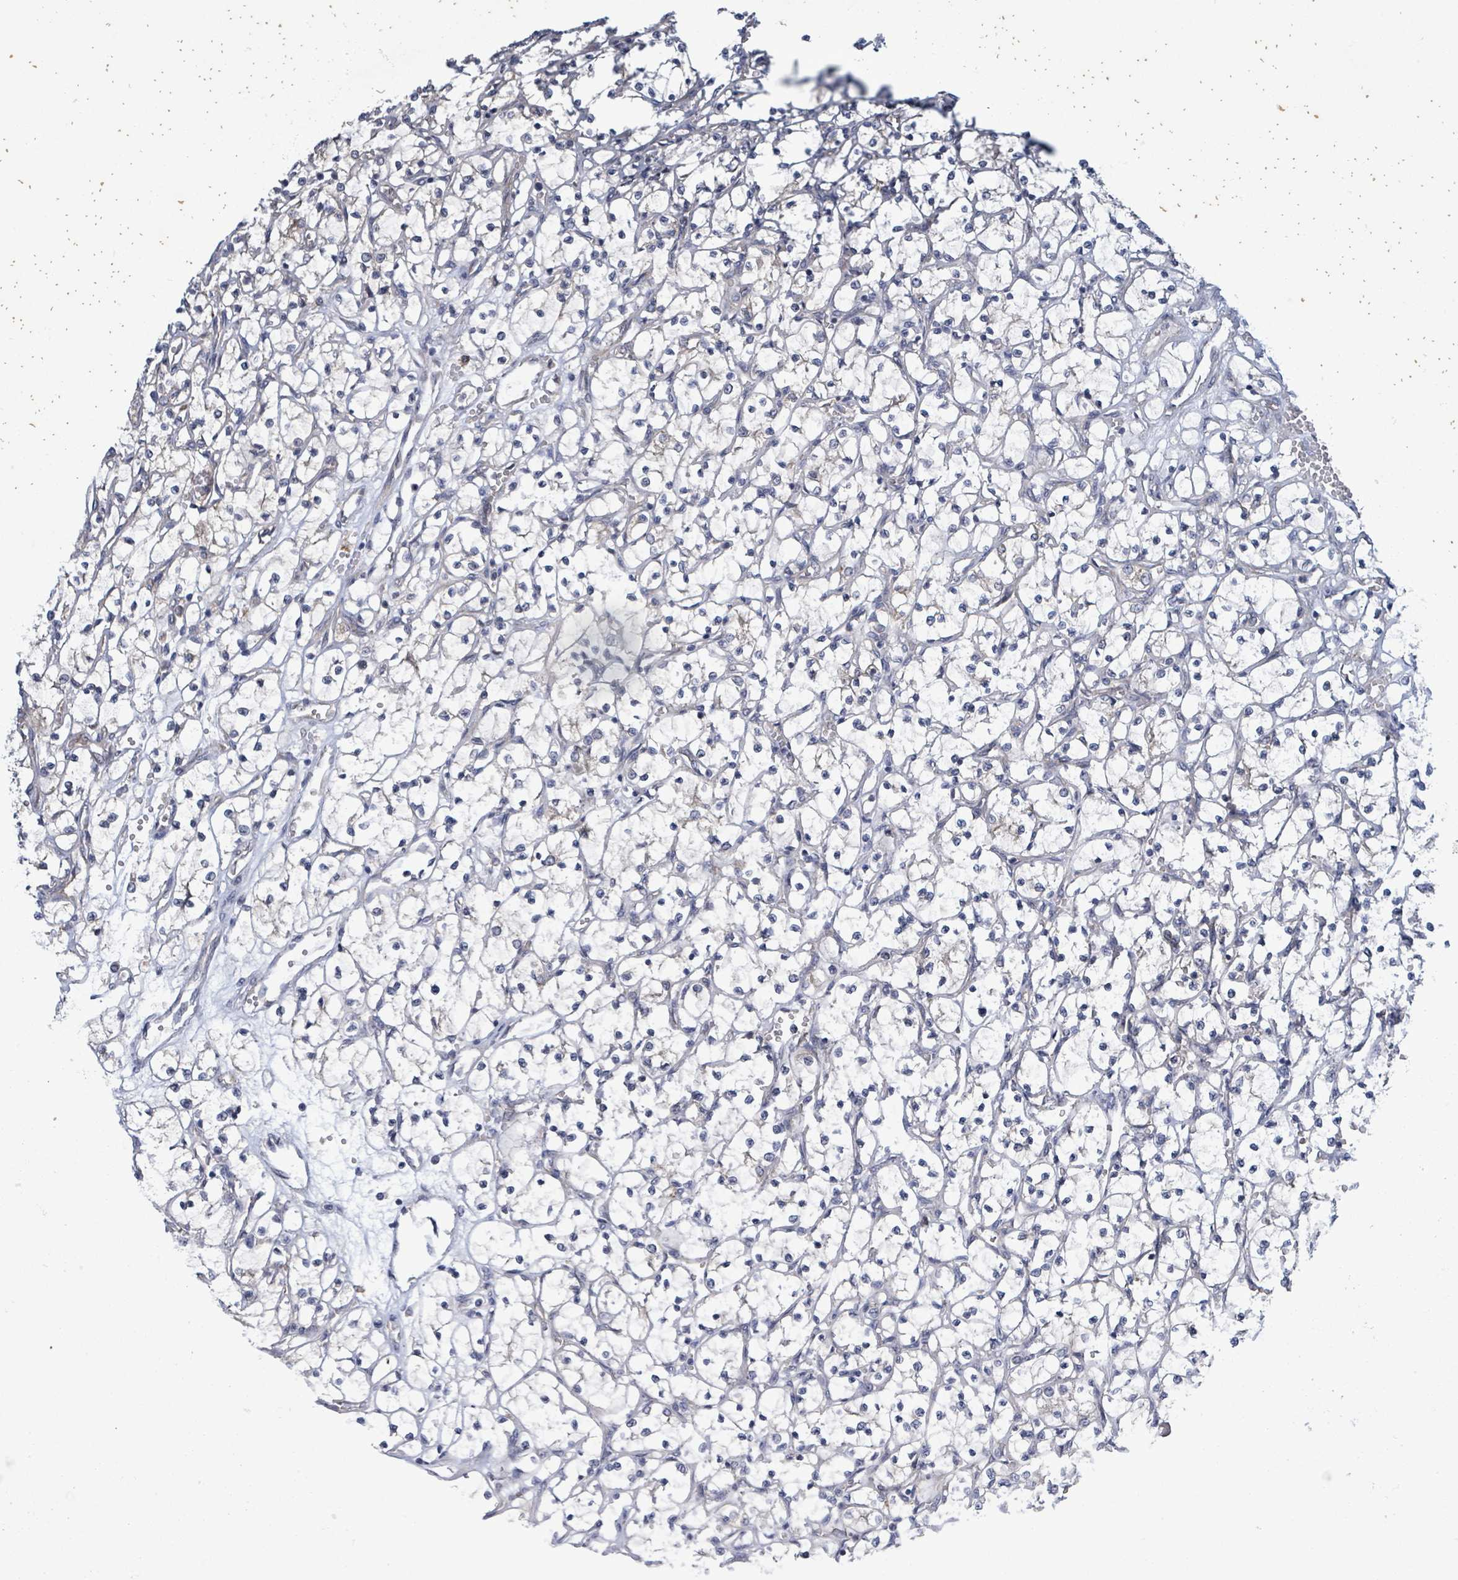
{"staining": {"intensity": "negative", "quantity": "none", "location": "none"}, "tissue": "renal cancer", "cell_type": "Tumor cells", "image_type": "cancer", "snomed": [{"axis": "morphology", "description": "Adenocarcinoma, NOS"}, {"axis": "topography", "description": "Kidney"}], "caption": "Image shows no significant protein expression in tumor cells of renal cancer (adenocarcinoma).", "gene": "ATP13A1", "patient": {"sex": "female", "age": 69}}